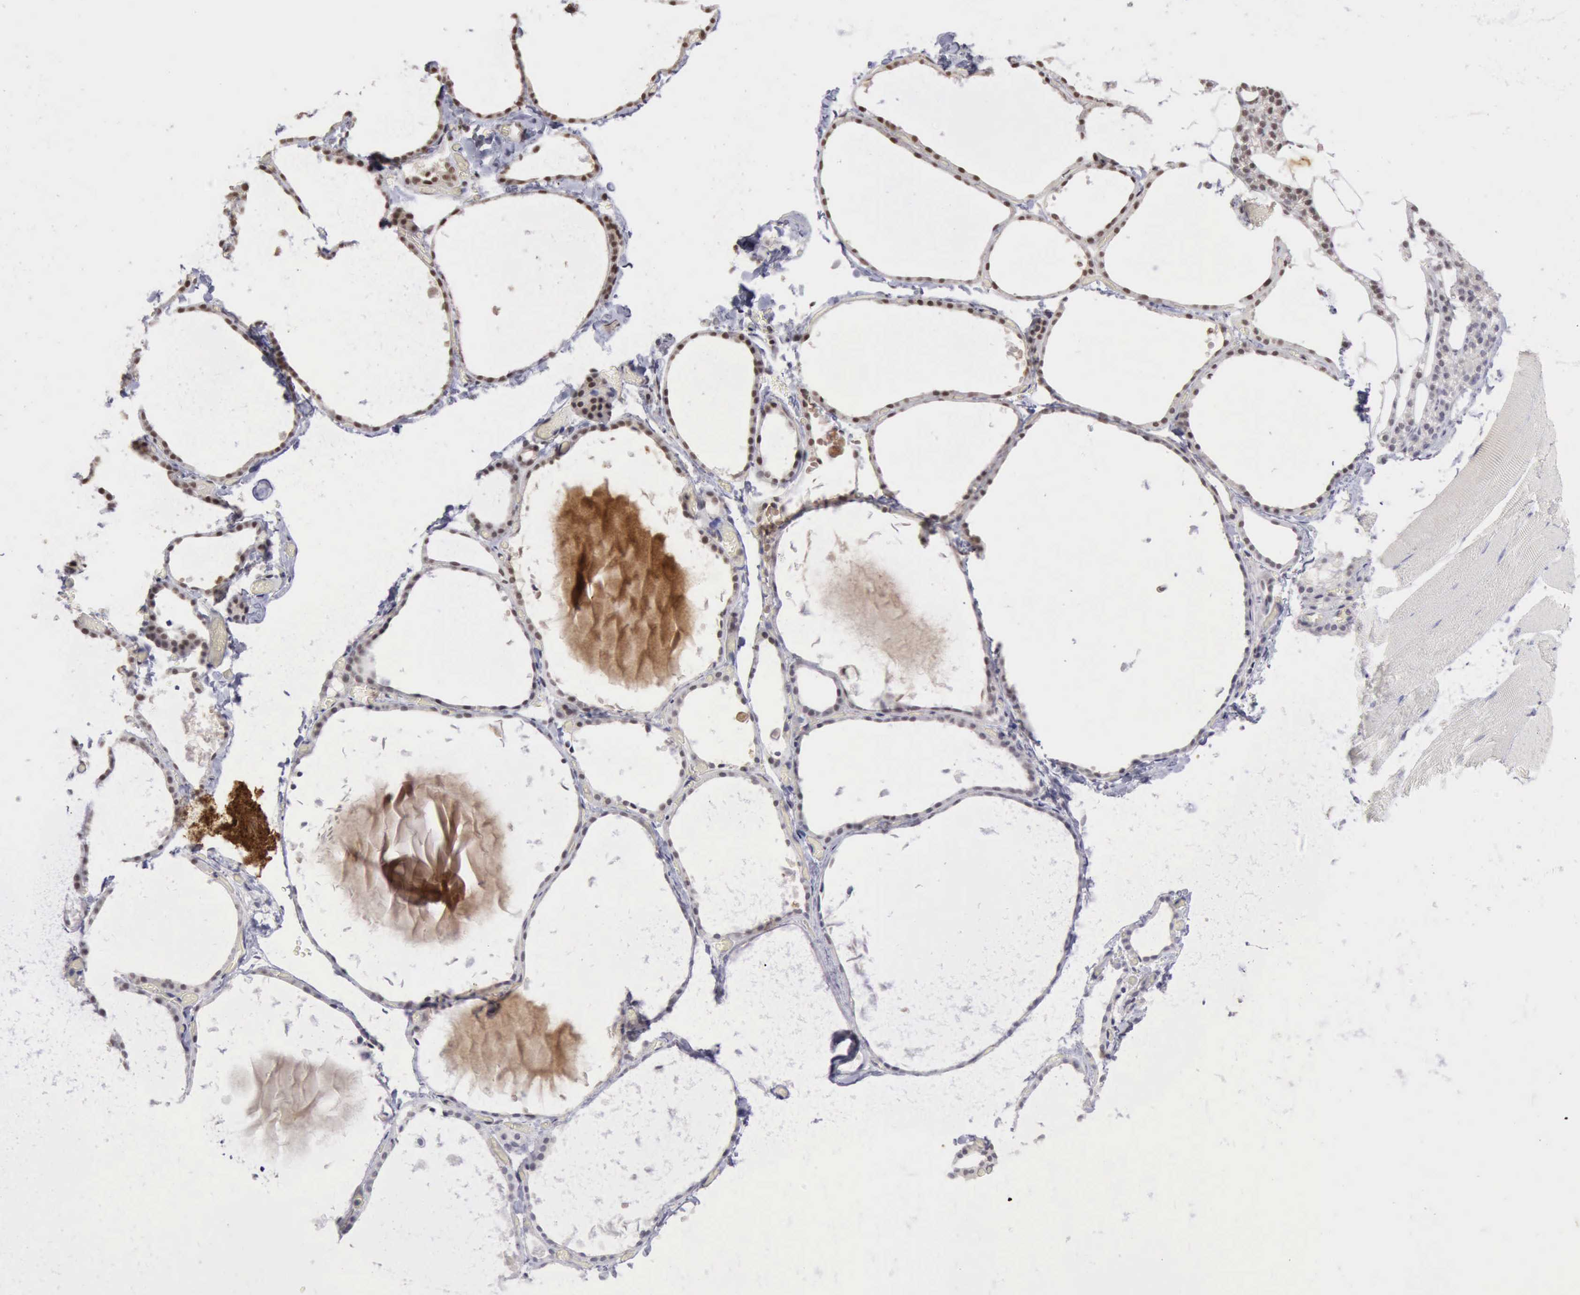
{"staining": {"intensity": "moderate", "quantity": ">75%", "location": "nuclear"}, "tissue": "thyroid gland", "cell_type": "Glandular cells", "image_type": "normal", "snomed": [{"axis": "morphology", "description": "Normal tissue, NOS"}, {"axis": "topography", "description": "Thyroid gland"}], "caption": "Immunohistochemistry of unremarkable thyroid gland reveals medium levels of moderate nuclear expression in about >75% of glandular cells. (DAB = brown stain, brightfield microscopy at high magnification).", "gene": "CDKN2A", "patient": {"sex": "female", "age": 22}}